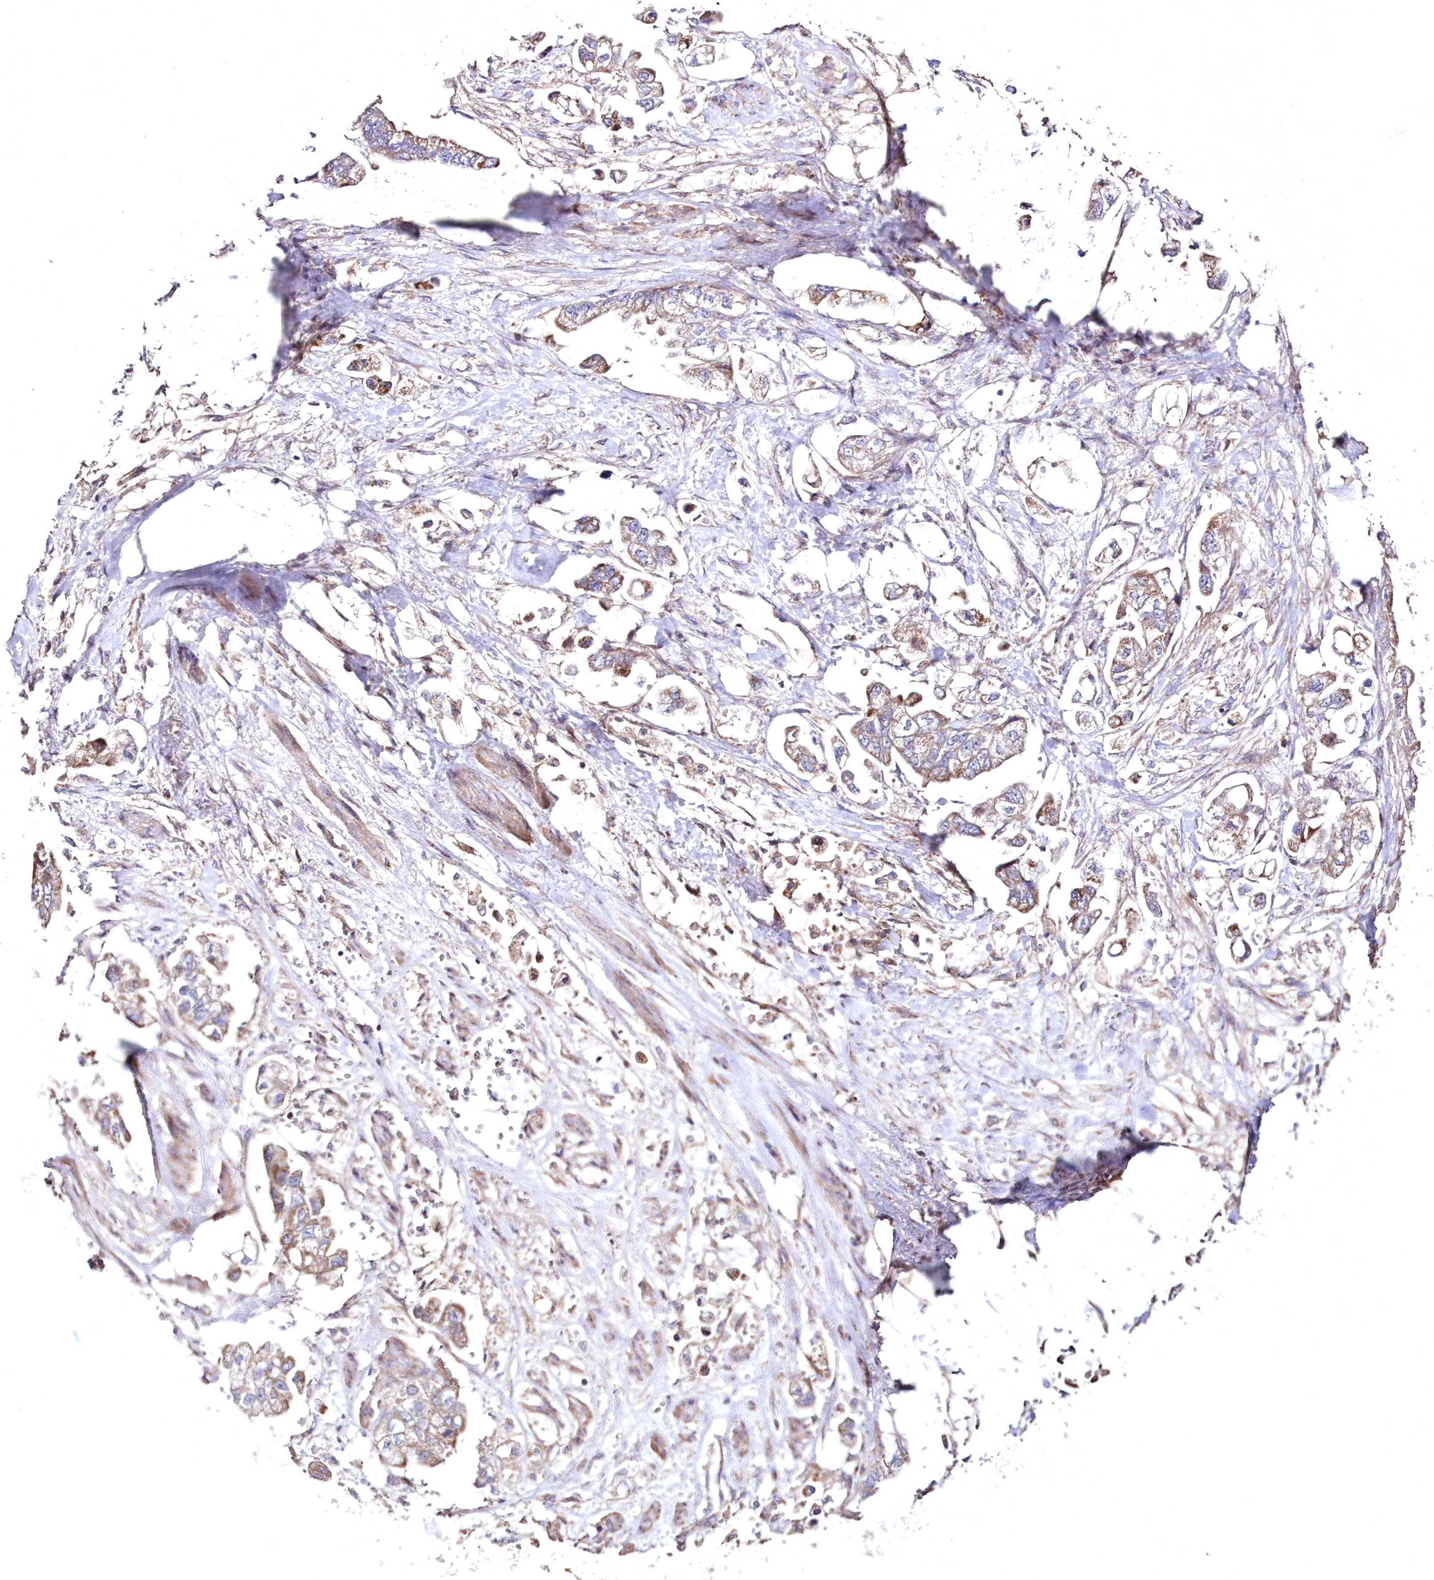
{"staining": {"intensity": "weak", "quantity": "25%-75%", "location": "cytoplasmic/membranous"}, "tissue": "stomach cancer", "cell_type": "Tumor cells", "image_type": "cancer", "snomed": [{"axis": "morphology", "description": "Adenocarcinoma, NOS"}, {"axis": "topography", "description": "Stomach"}], "caption": "A brown stain labels weak cytoplasmic/membranous positivity of a protein in human stomach adenocarcinoma tumor cells. (DAB IHC, brown staining for protein, blue staining for nuclei).", "gene": "HADHB", "patient": {"sex": "male", "age": 62}}